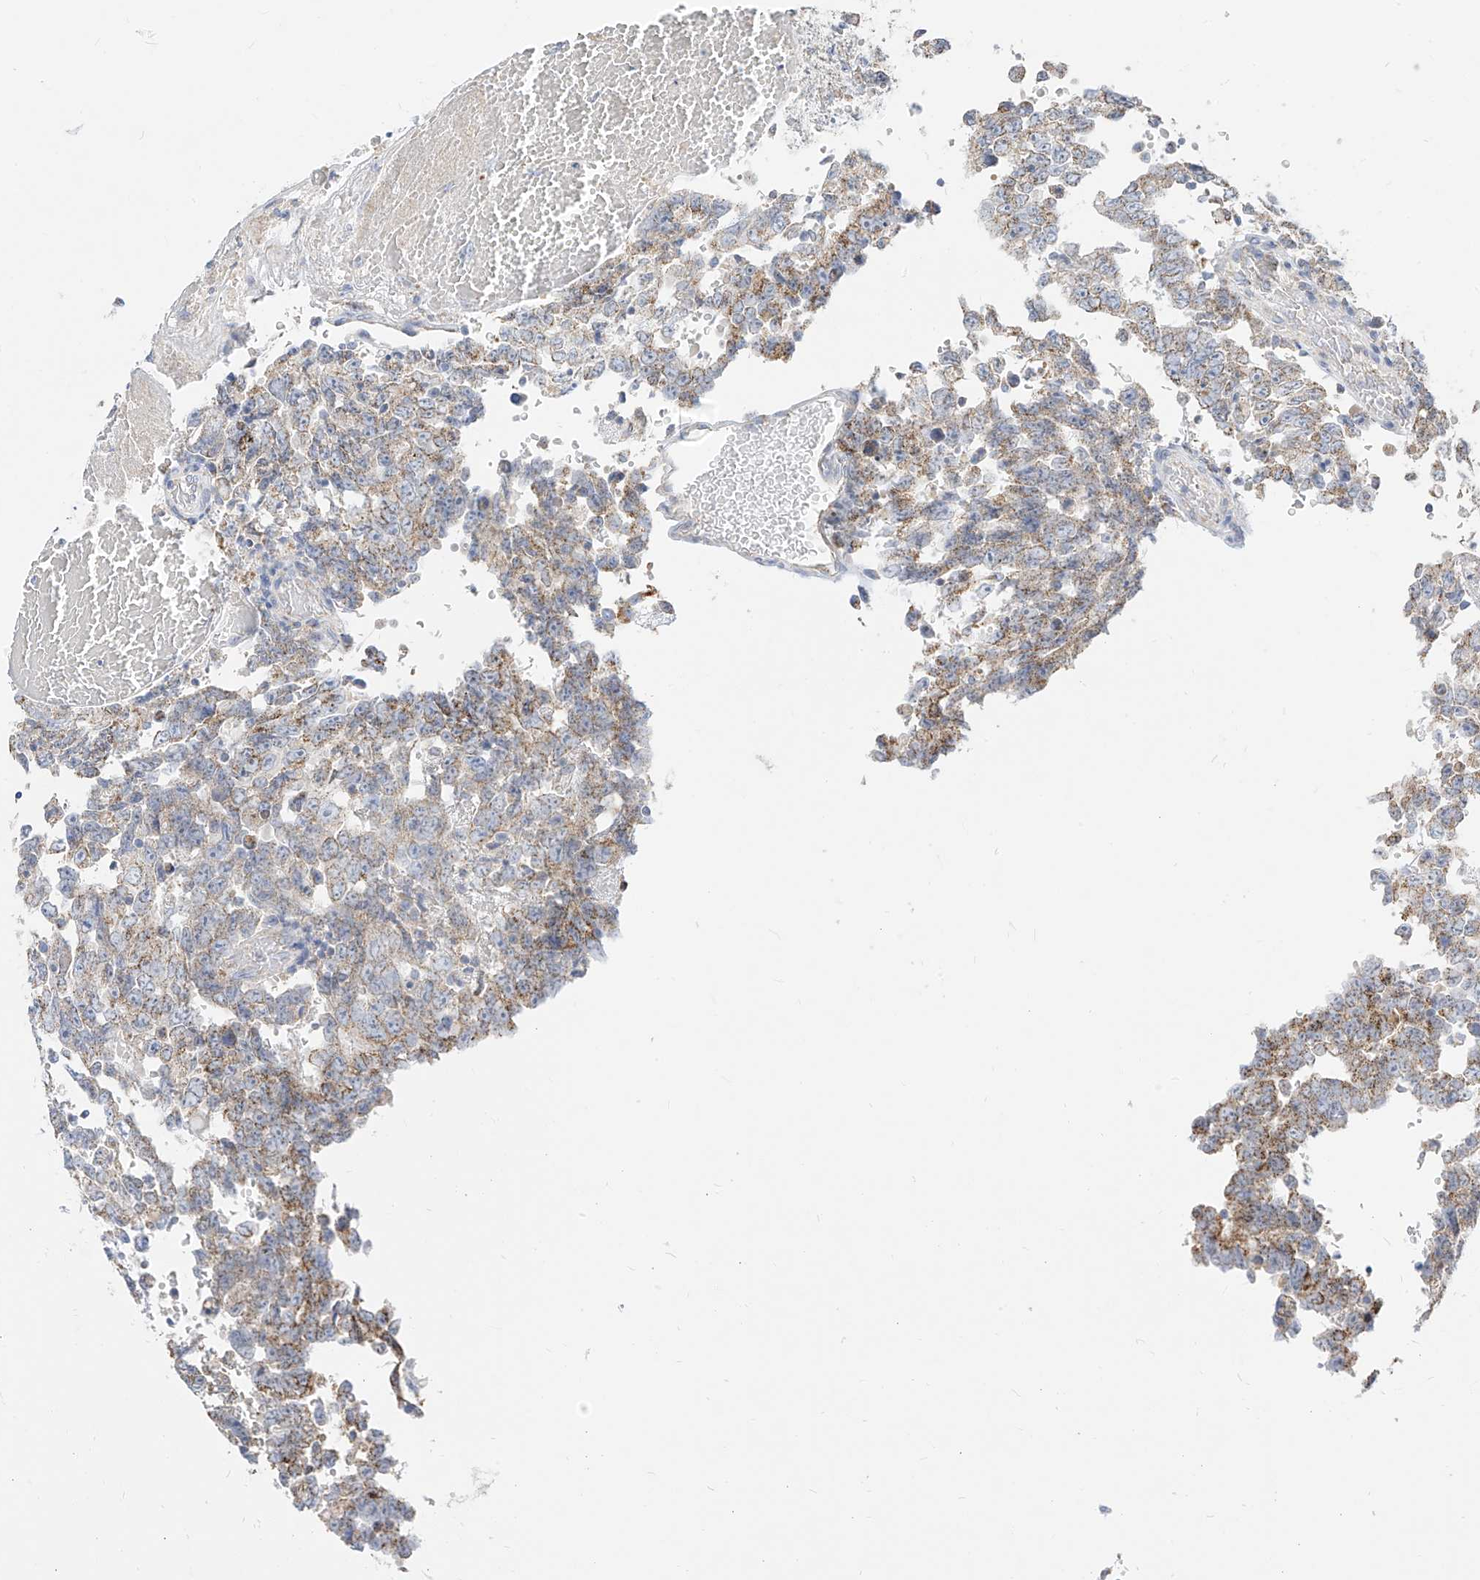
{"staining": {"intensity": "moderate", "quantity": "25%-75%", "location": "cytoplasmic/membranous"}, "tissue": "testis cancer", "cell_type": "Tumor cells", "image_type": "cancer", "snomed": [{"axis": "morphology", "description": "Carcinoma, Embryonal, NOS"}, {"axis": "topography", "description": "Testis"}], "caption": "IHC staining of testis embryonal carcinoma, which shows medium levels of moderate cytoplasmic/membranous expression in approximately 25%-75% of tumor cells indicating moderate cytoplasmic/membranous protein staining. The staining was performed using DAB (3,3'-diaminobenzidine) (brown) for protein detection and nuclei were counterstained in hematoxylin (blue).", "gene": "RASA2", "patient": {"sex": "male", "age": 26}}